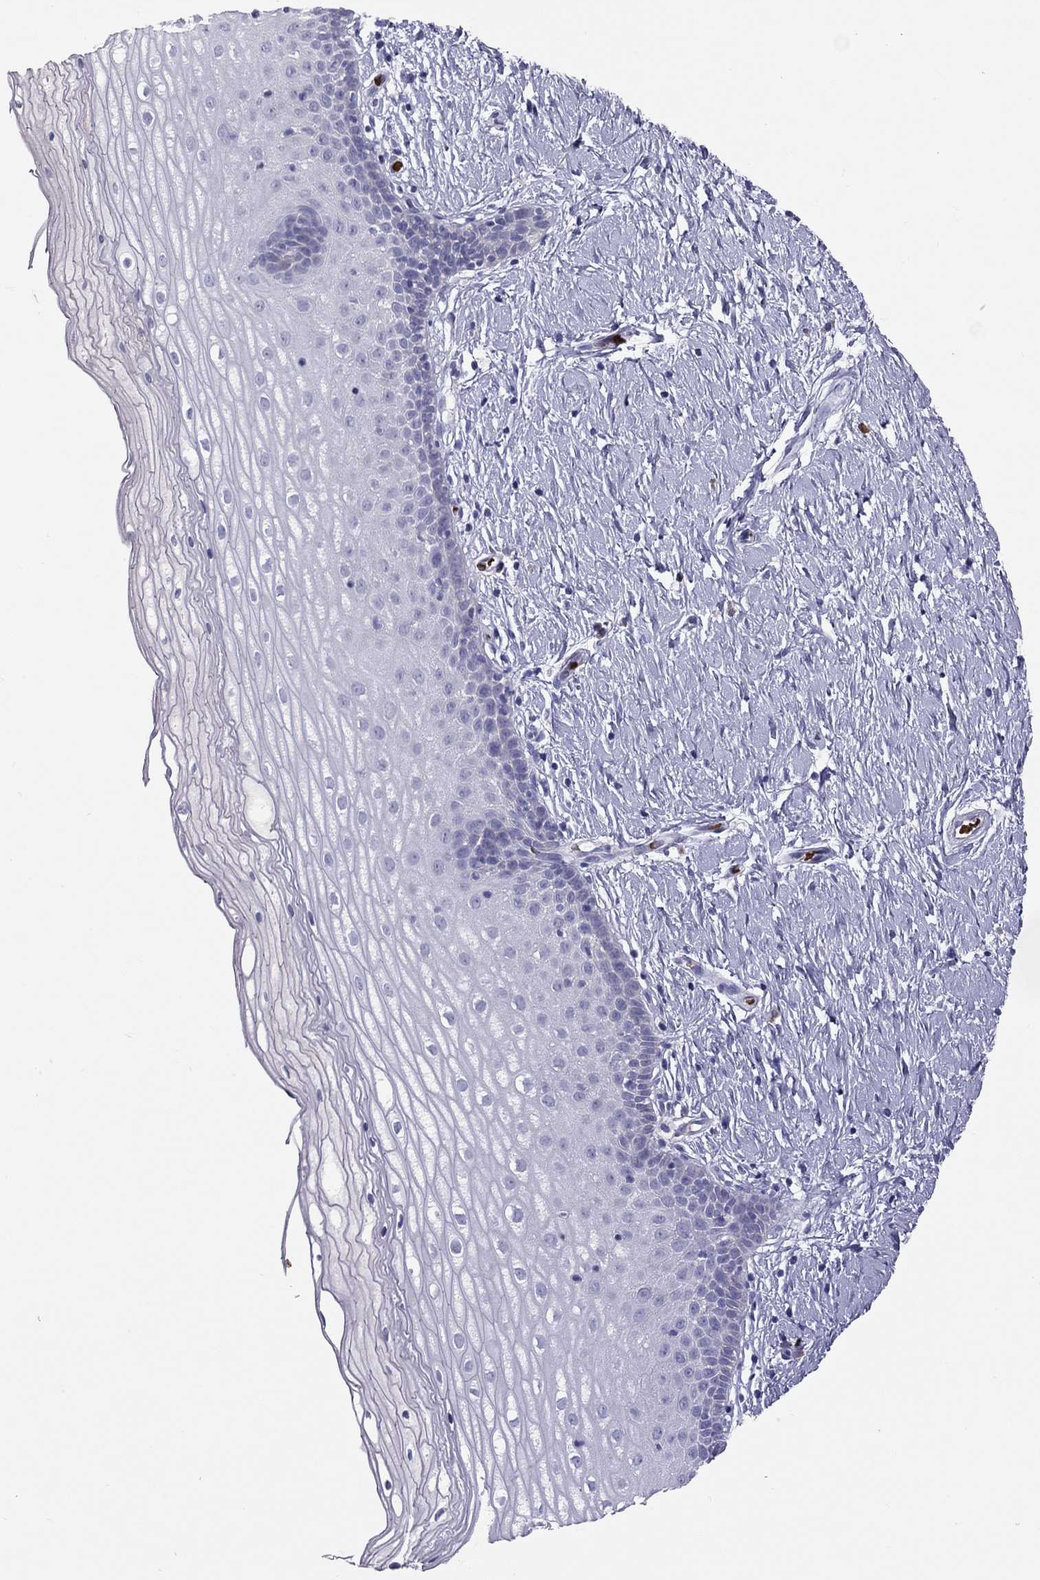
{"staining": {"intensity": "negative", "quantity": "none", "location": "none"}, "tissue": "cervix", "cell_type": "Glandular cells", "image_type": "normal", "snomed": [{"axis": "morphology", "description": "Normal tissue, NOS"}, {"axis": "topography", "description": "Cervix"}], "caption": "An immunohistochemistry (IHC) micrograph of unremarkable cervix is shown. There is no staining in glandular cells of cervix.", "gene": "FRMD1", "patient": {"sex": "female", "age": 37}}